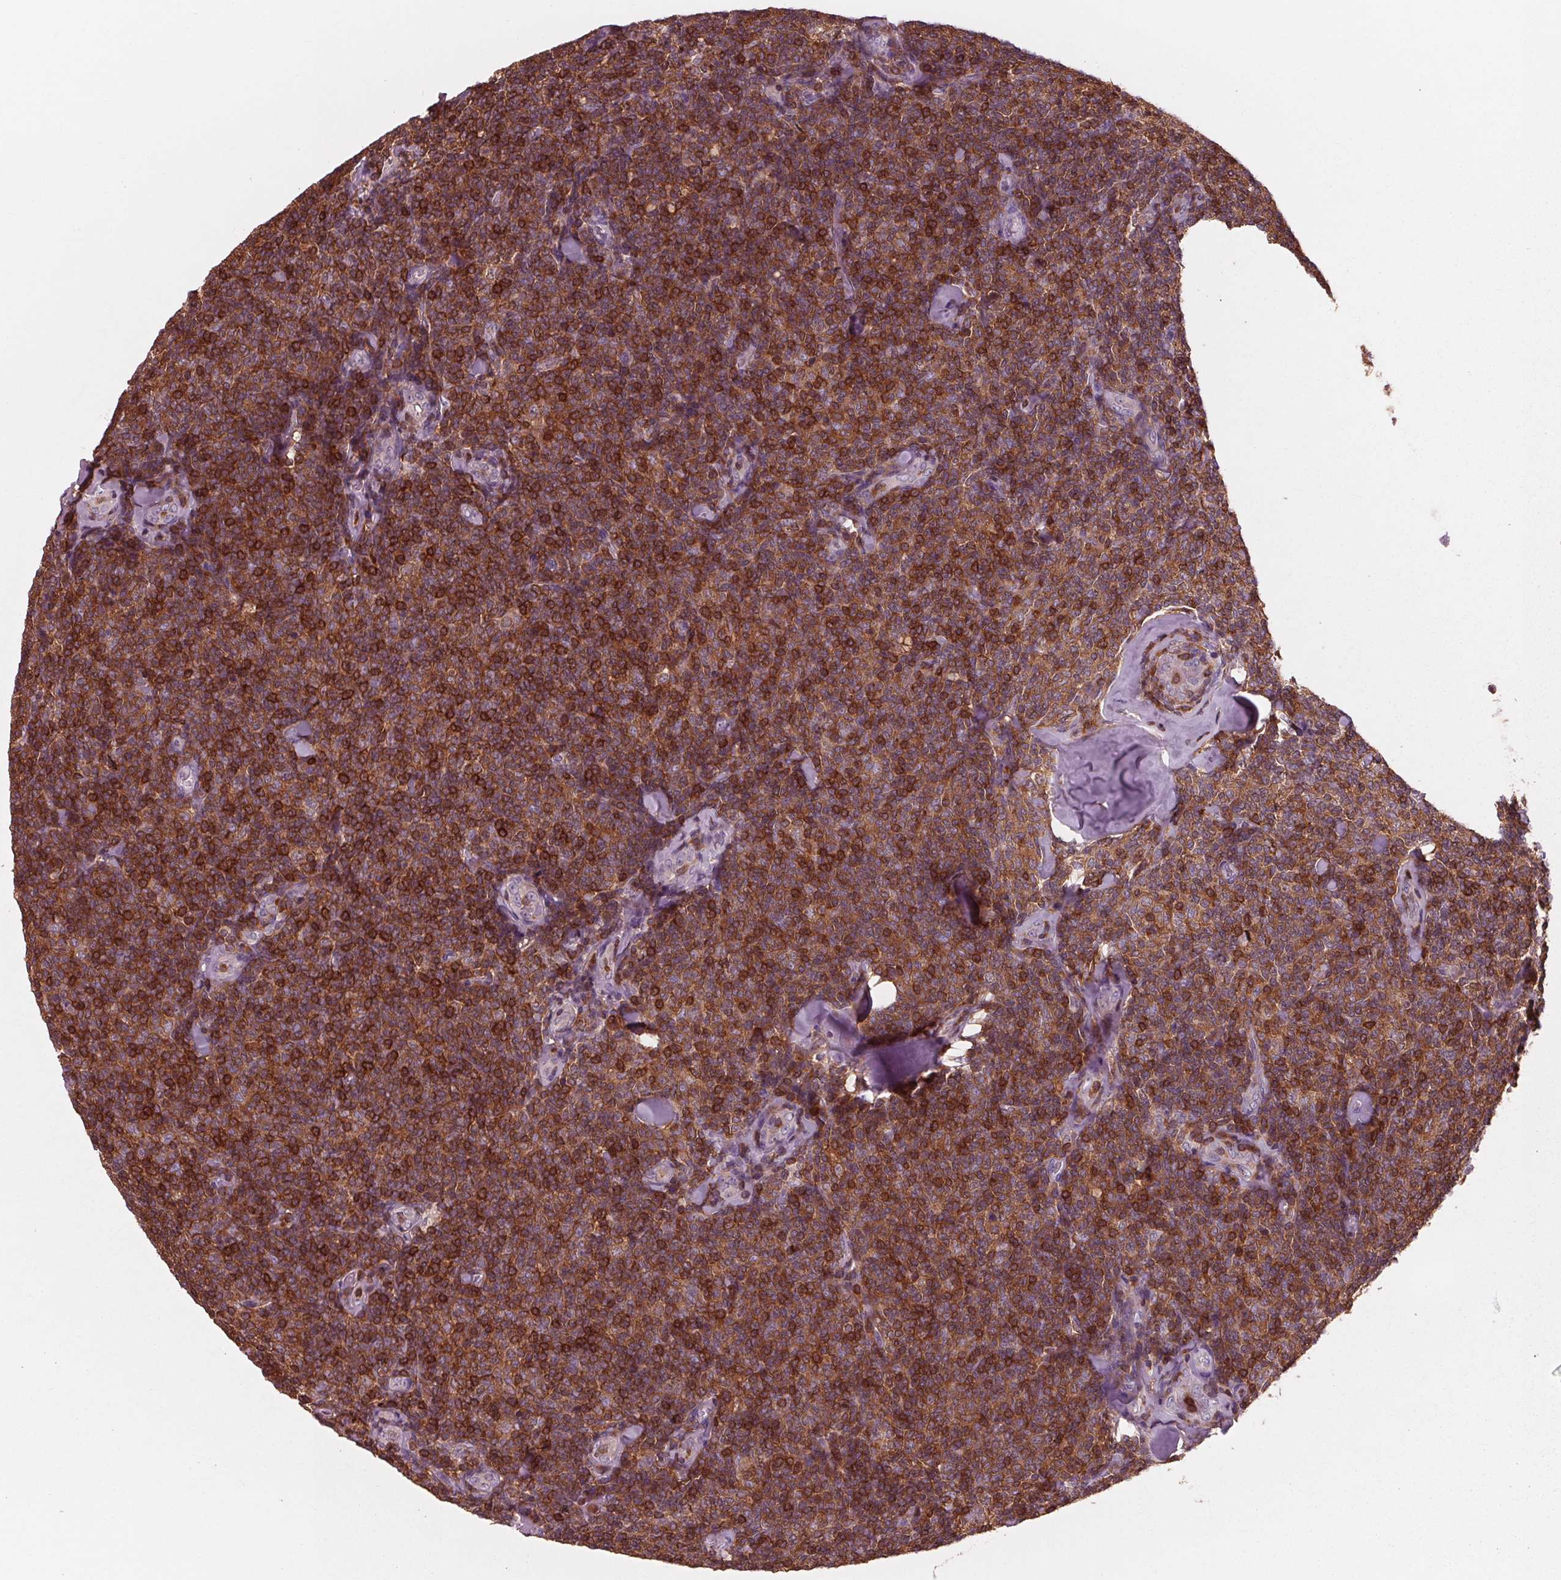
{"staining": {"intensity": "strong", "quantity": ">75%", "location": "cytoplasmic/membranous"}, "tissue": "lymphoma", "cell_type": "Tumor cells", "image_type": "cancer", "snomed": [{"axis": "morphology", "description": "Malignant lymphoma, non-Hodgkin's type, Low grade"}, {"axis": "topography", "description": "Lymph node"}], "caption": "Protein expression by immunohistochemistry (IHC) demonstrates strong cytoplasmic/membranous expression in about >75% of tumor cells in low-grade malignant lymphoma, non-Hodgkin's type.", "gene": "ARHGAP25", "patient": {"sex": "female", "age": 56}}